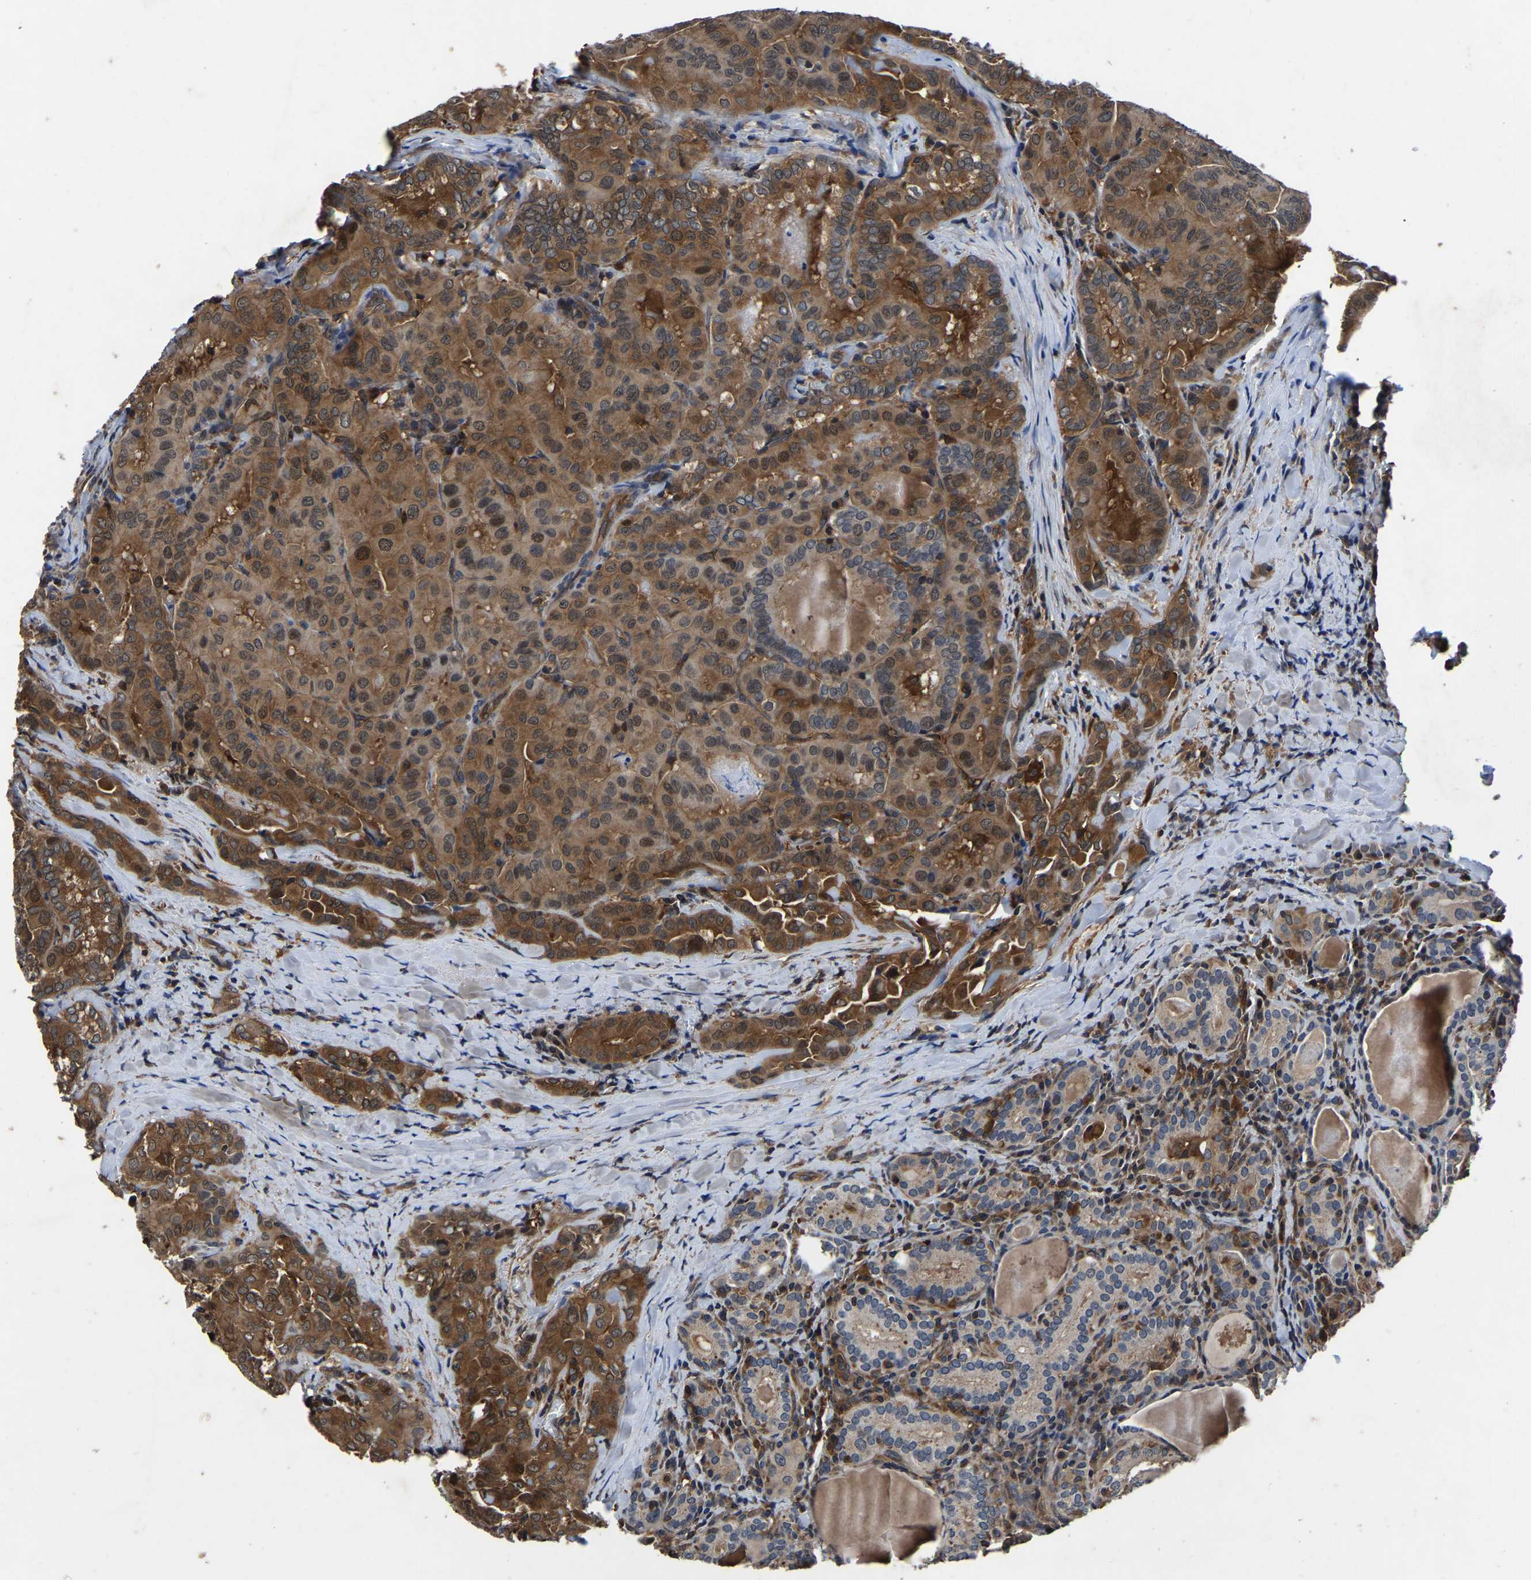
{"staining": {"intensity": "moderate", "quantity": ">75%", "location": "cytoplasmic/membranous"}, "tissue": "thyroid cancer", "cell_type": "Tumor cells", "image_type": "cancer", "snomed": [{"axis": "morphology", "description": "Papillary adenocarcinoma, NOS"}, {"axis": "topography", "description": "Thyroid gland"}], "caption": "Immunohistochemistry of papillary adenocarcinoma (thyroid) shows medium levels of moderate cytoplasmic/membranous staining in about >75% of tumor cells.", "gene": "FGD5", "patient": {"sex": "female", "age": 42}}